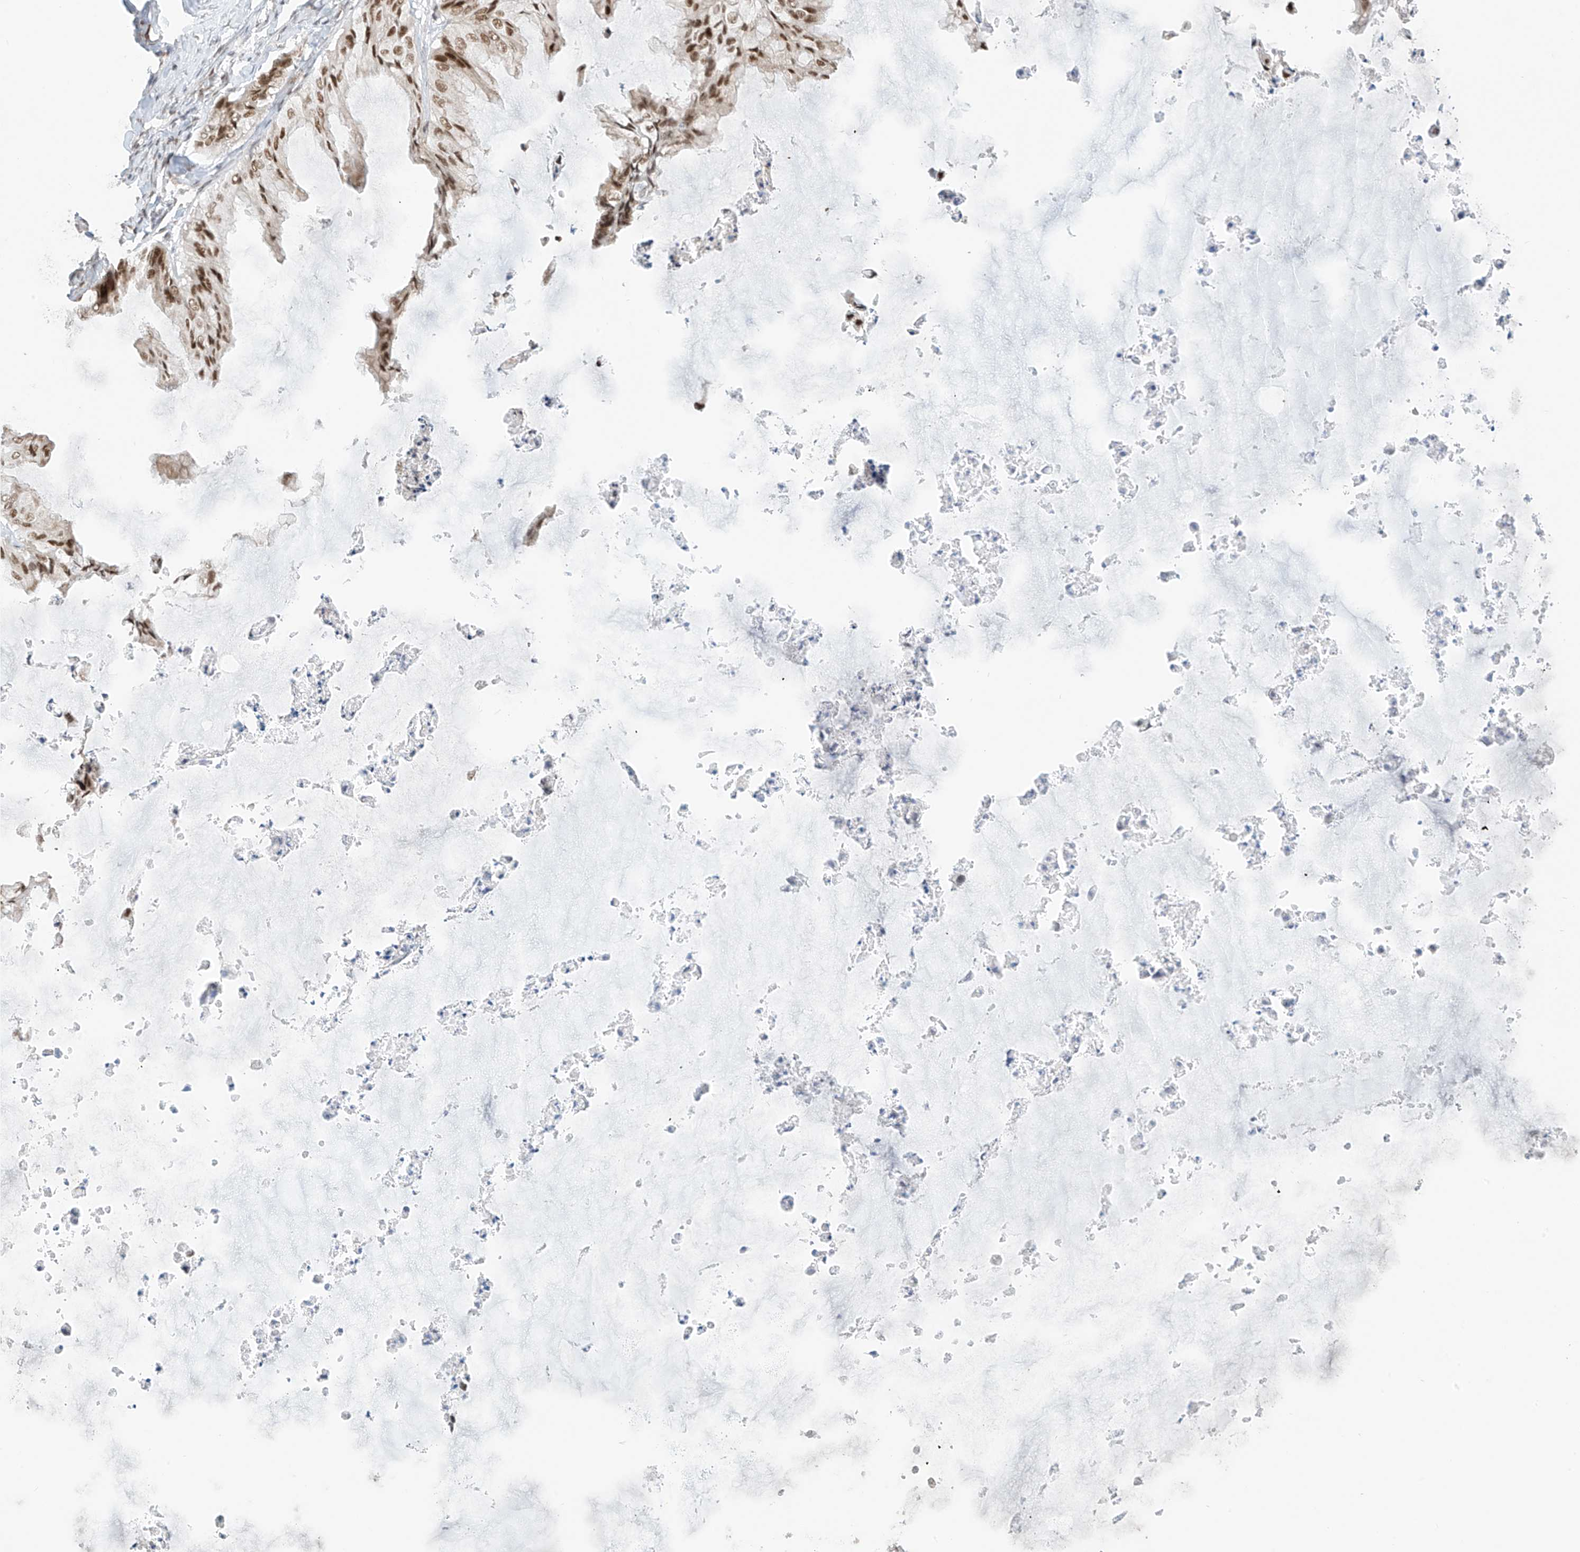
{"staining": {"intensity": "moderate", "quantity": ">75%", "location": "nuclear"}, "tissue": "ovarian cancer", "cell_type": "Tumor cells", "image_type": "cancer", "snomed": [{"axis": "morphology", "description": "Cystadenocarcinoma, mucinous, NOS"}, {"axis": "topography", "description": "Ovary"}], "caption": "Brown immunohistochemical staining in human mucinous cystadenocarcinoma (ovarian) reveals moderate nuclear positivity in about >75% of tumor cells. (IHC, brightfield microscopy, high magnification).", "gene": "AURKAIP1", "patient": {"sex": "female", "age": 71}}